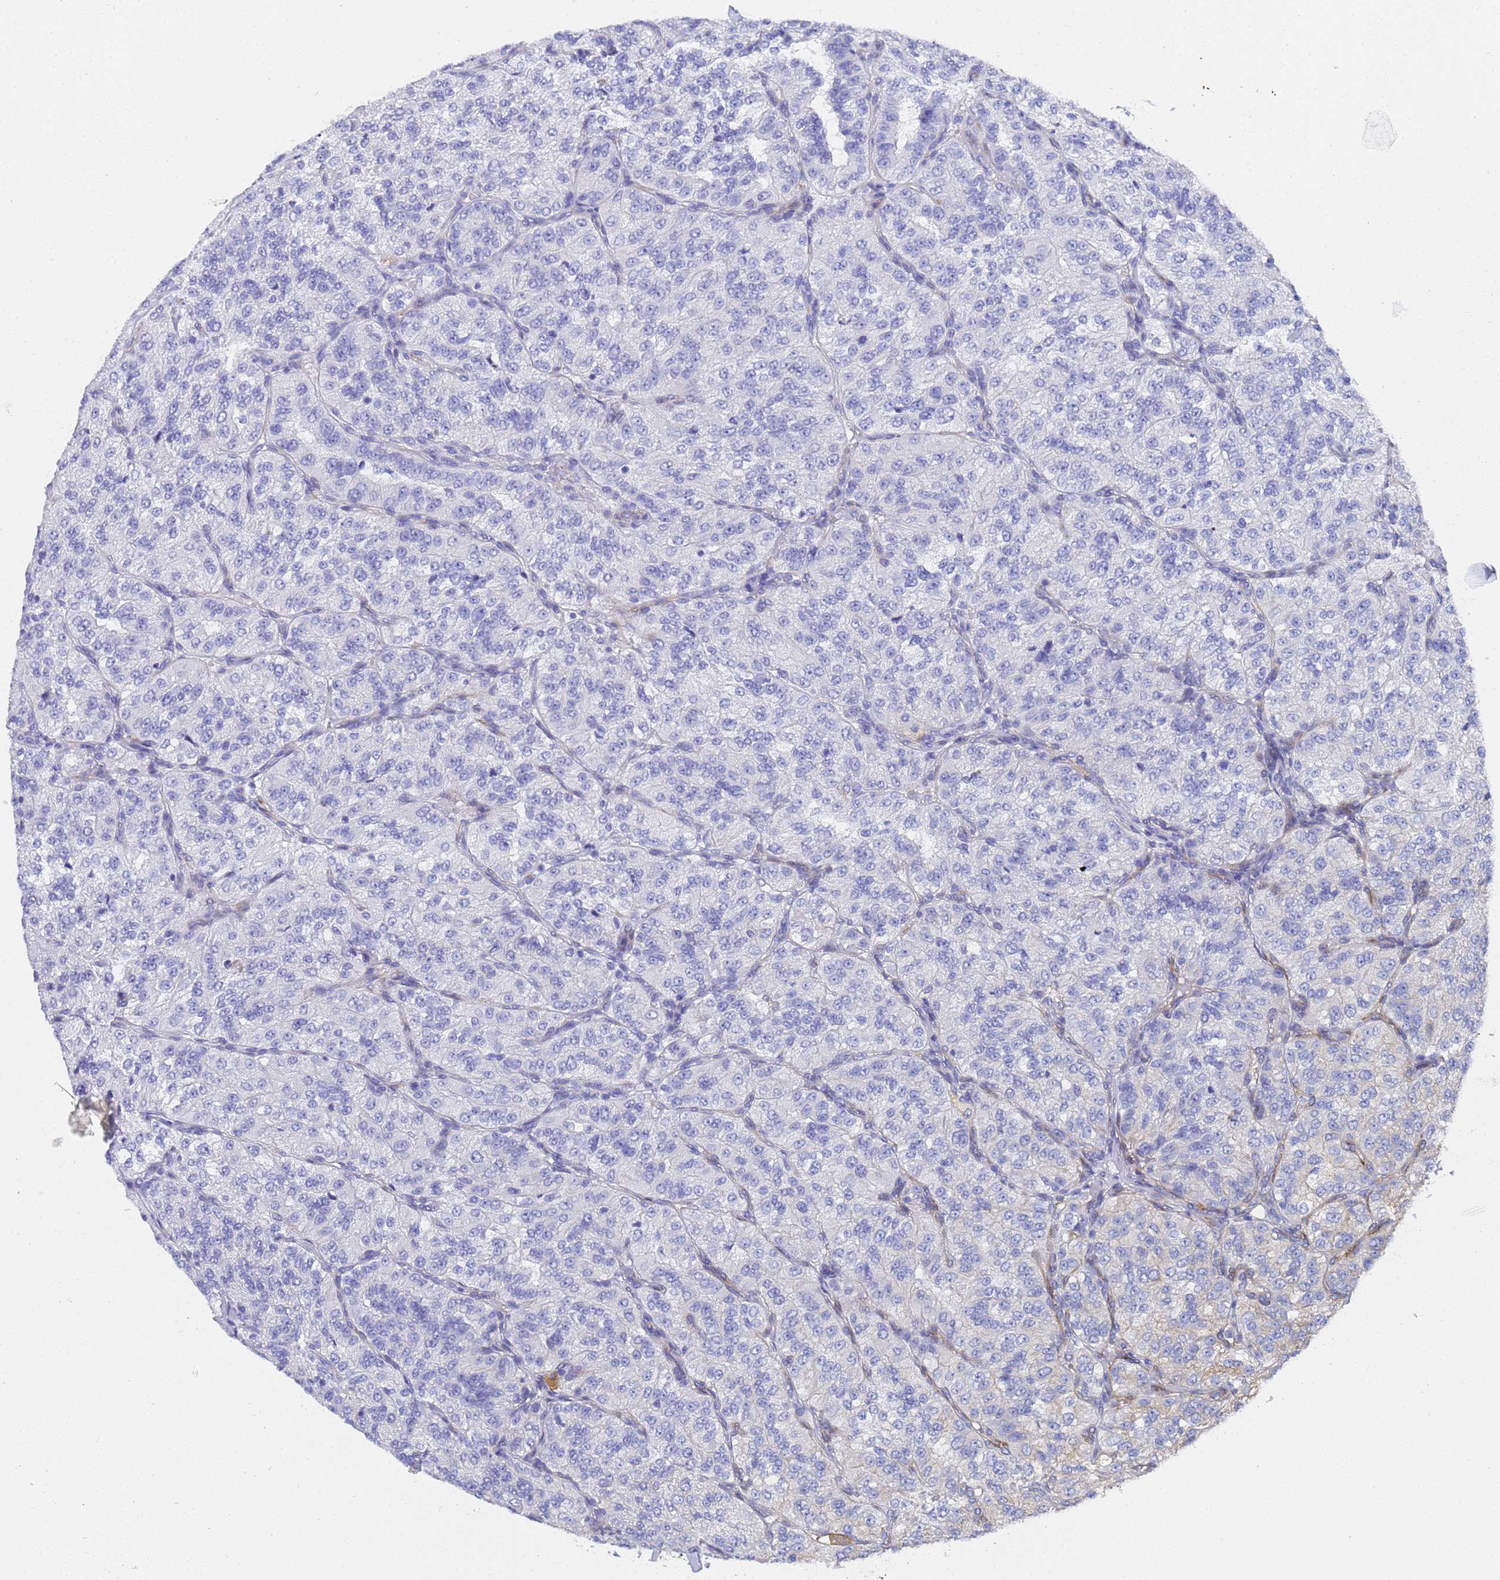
{"staining": {"intensity": "negative", "quantity": "none", "location": "none"}, "tissue": "renal cancer", "cell_type": "Tumor cells", "image_type": "cancer", "snomed": [{"axis": "morphology", "description": "Adenocarcinoma, NOS"}, {"axis": "topography", "description": "Kidney"}], "caption": "Protein analysis of renal adenocarcinoma shows no significant staining in tumor cells.", "gene": "TUBB1", "patient": {"sex": "female", "age": 63}}